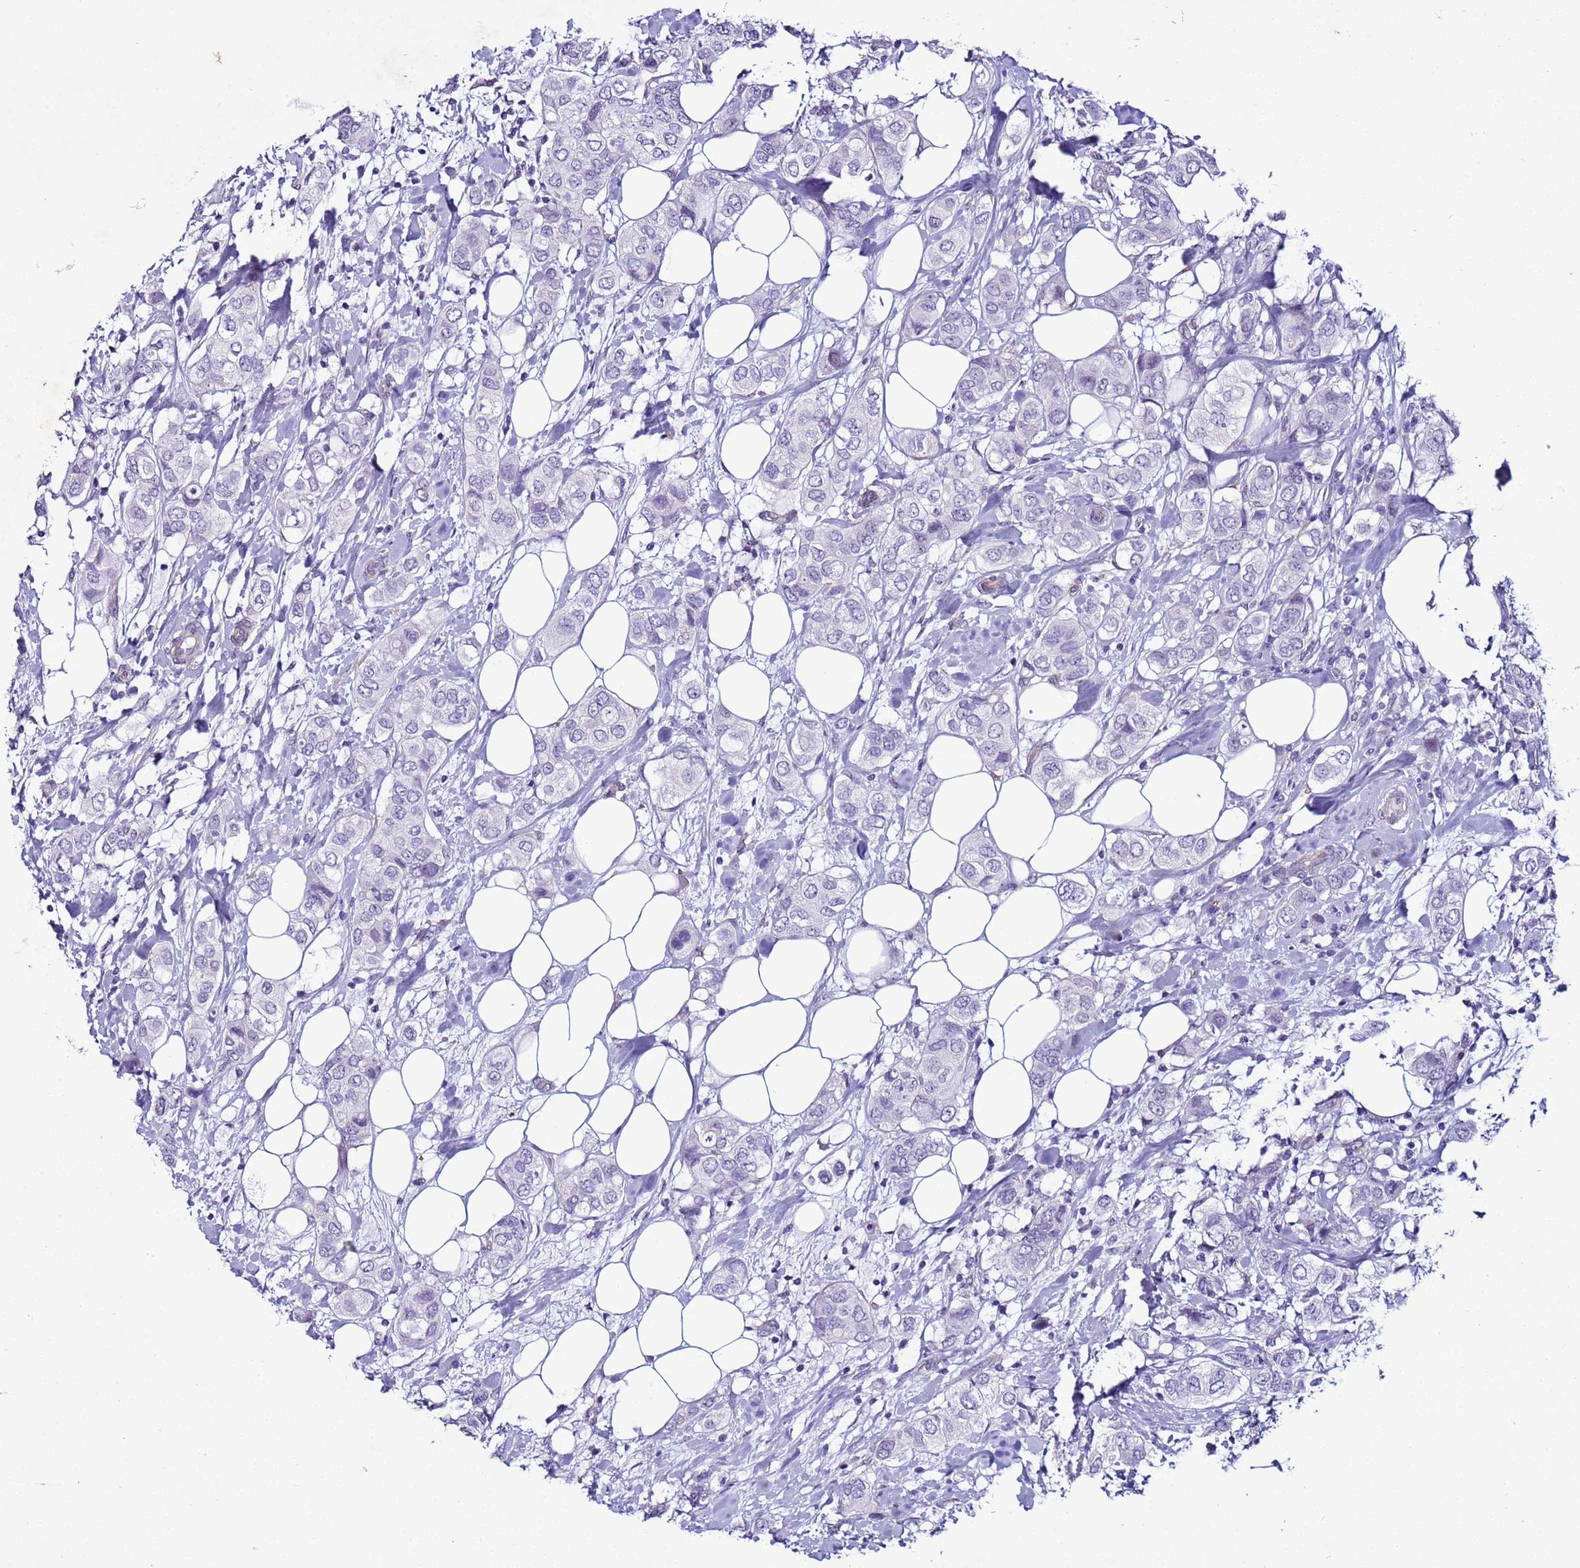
{"staining": {"intensity": "negative", "quantity": "none", "location": "none"}, "tissue": "breast cancer", "cell_type": "Tumor cells", "image_type": "cancer", "snomed": [{"axis": "morphology", "description": "Lobular carcinoma"}, {"axis": "topography", "description": "Breast"}], "caption": "Tumor cells are negative for brown protein staining in breast cancer.", "gene": "LRRC10B", "patient": {"sex": "female", "age": 51}}